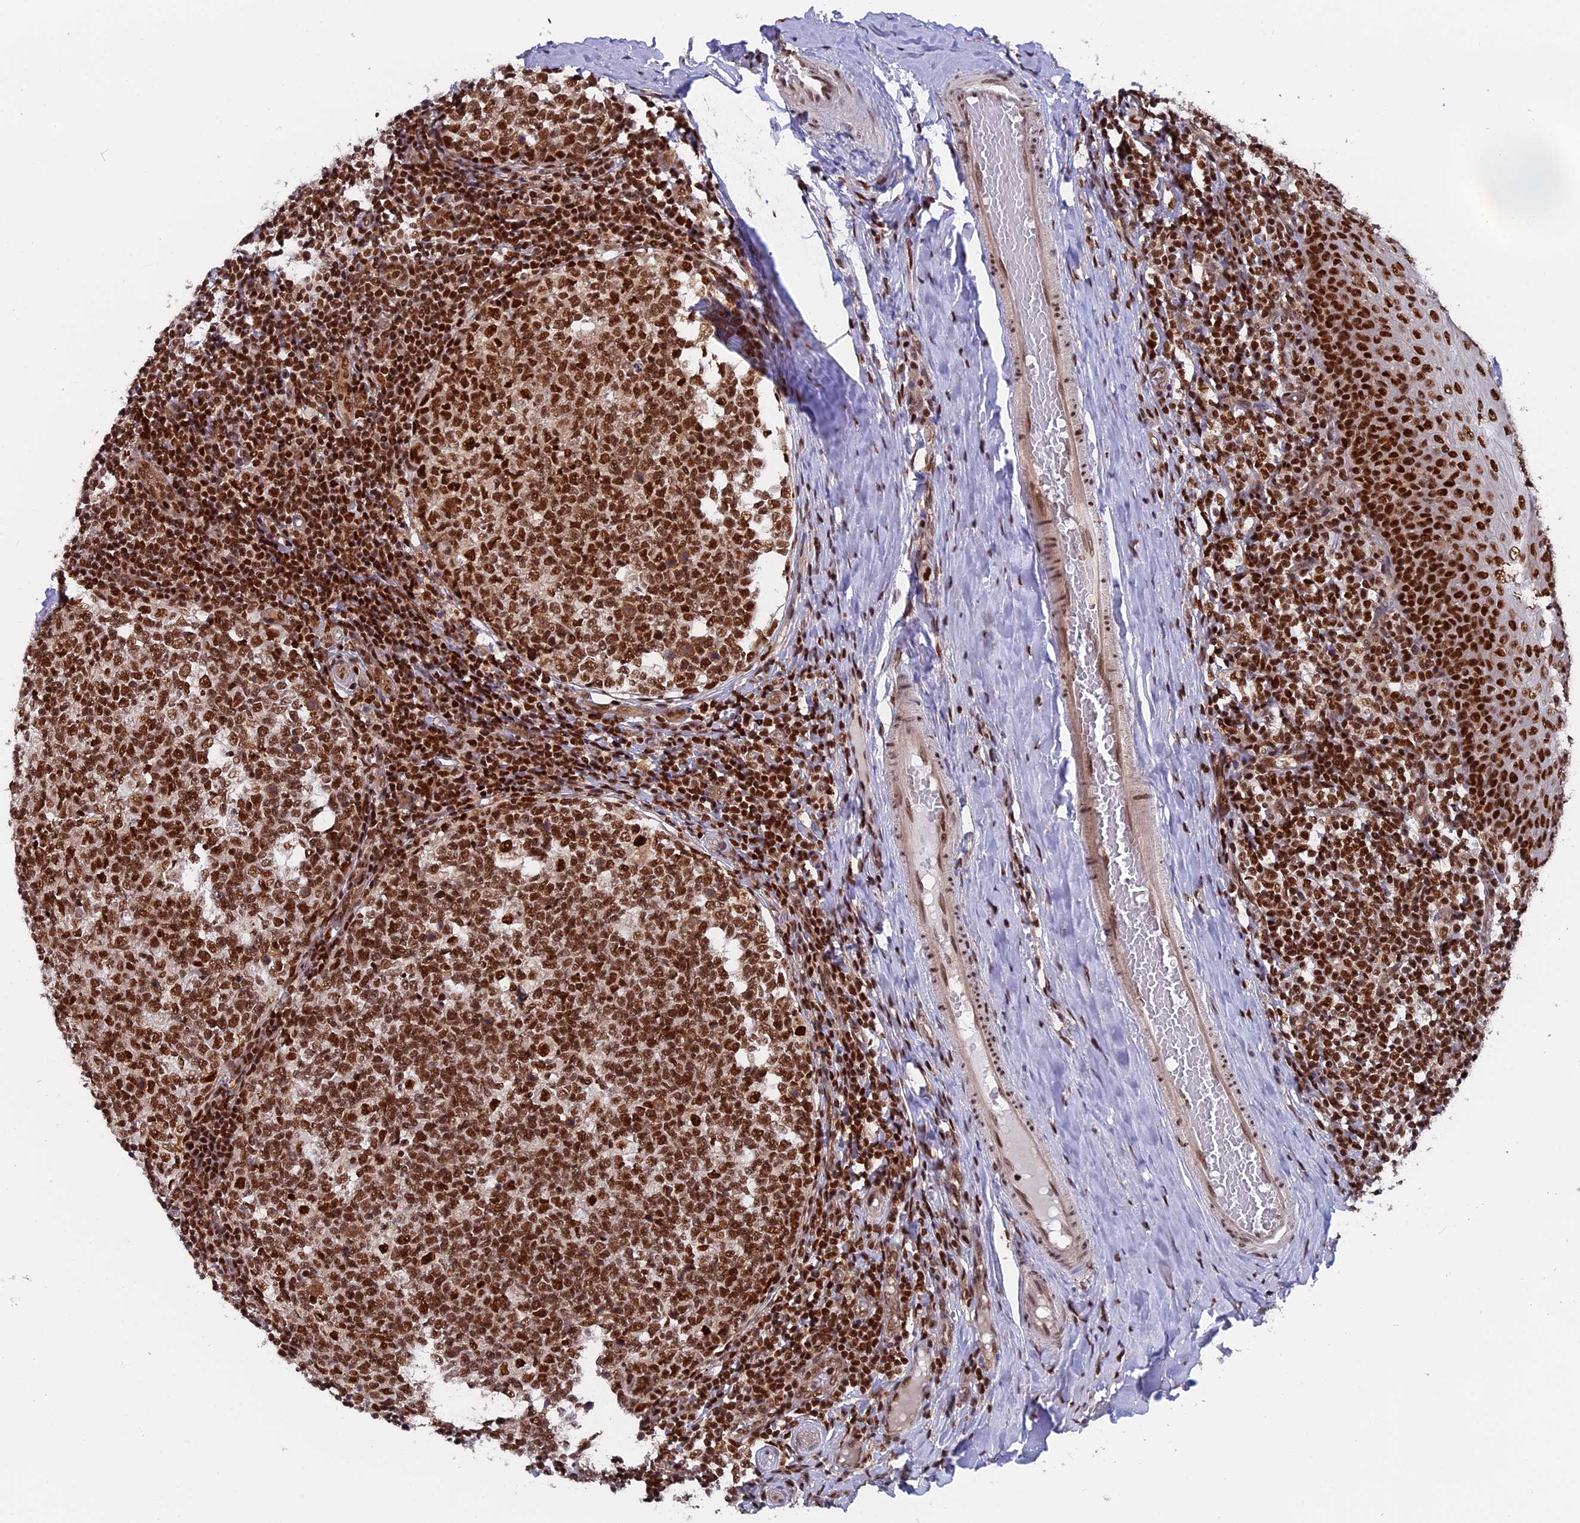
{"staining": {"intensity": "strong", "quantity": ">75%", "location": "nuclear"}, "tissue": "tonsil", "cell_type": "Germinal center cells", "image_type": "normal", "snomed": [{"axis": "morphology", "description": "Normal tissue, NOS"}, {"axis": "topography", "description": "Tonsil"}], "caption": "Immunohistochemistry (IHC) histopathology image of normal tonsil: tonsil stained using immunohistochemistry demonstrates high levels of strong protein expression localized specifically in the nuclear of germinal center cells, appearing as a nuclear brown color.", "gene": "RAMACL", "patient": {"sex": "female", "age": 19}}